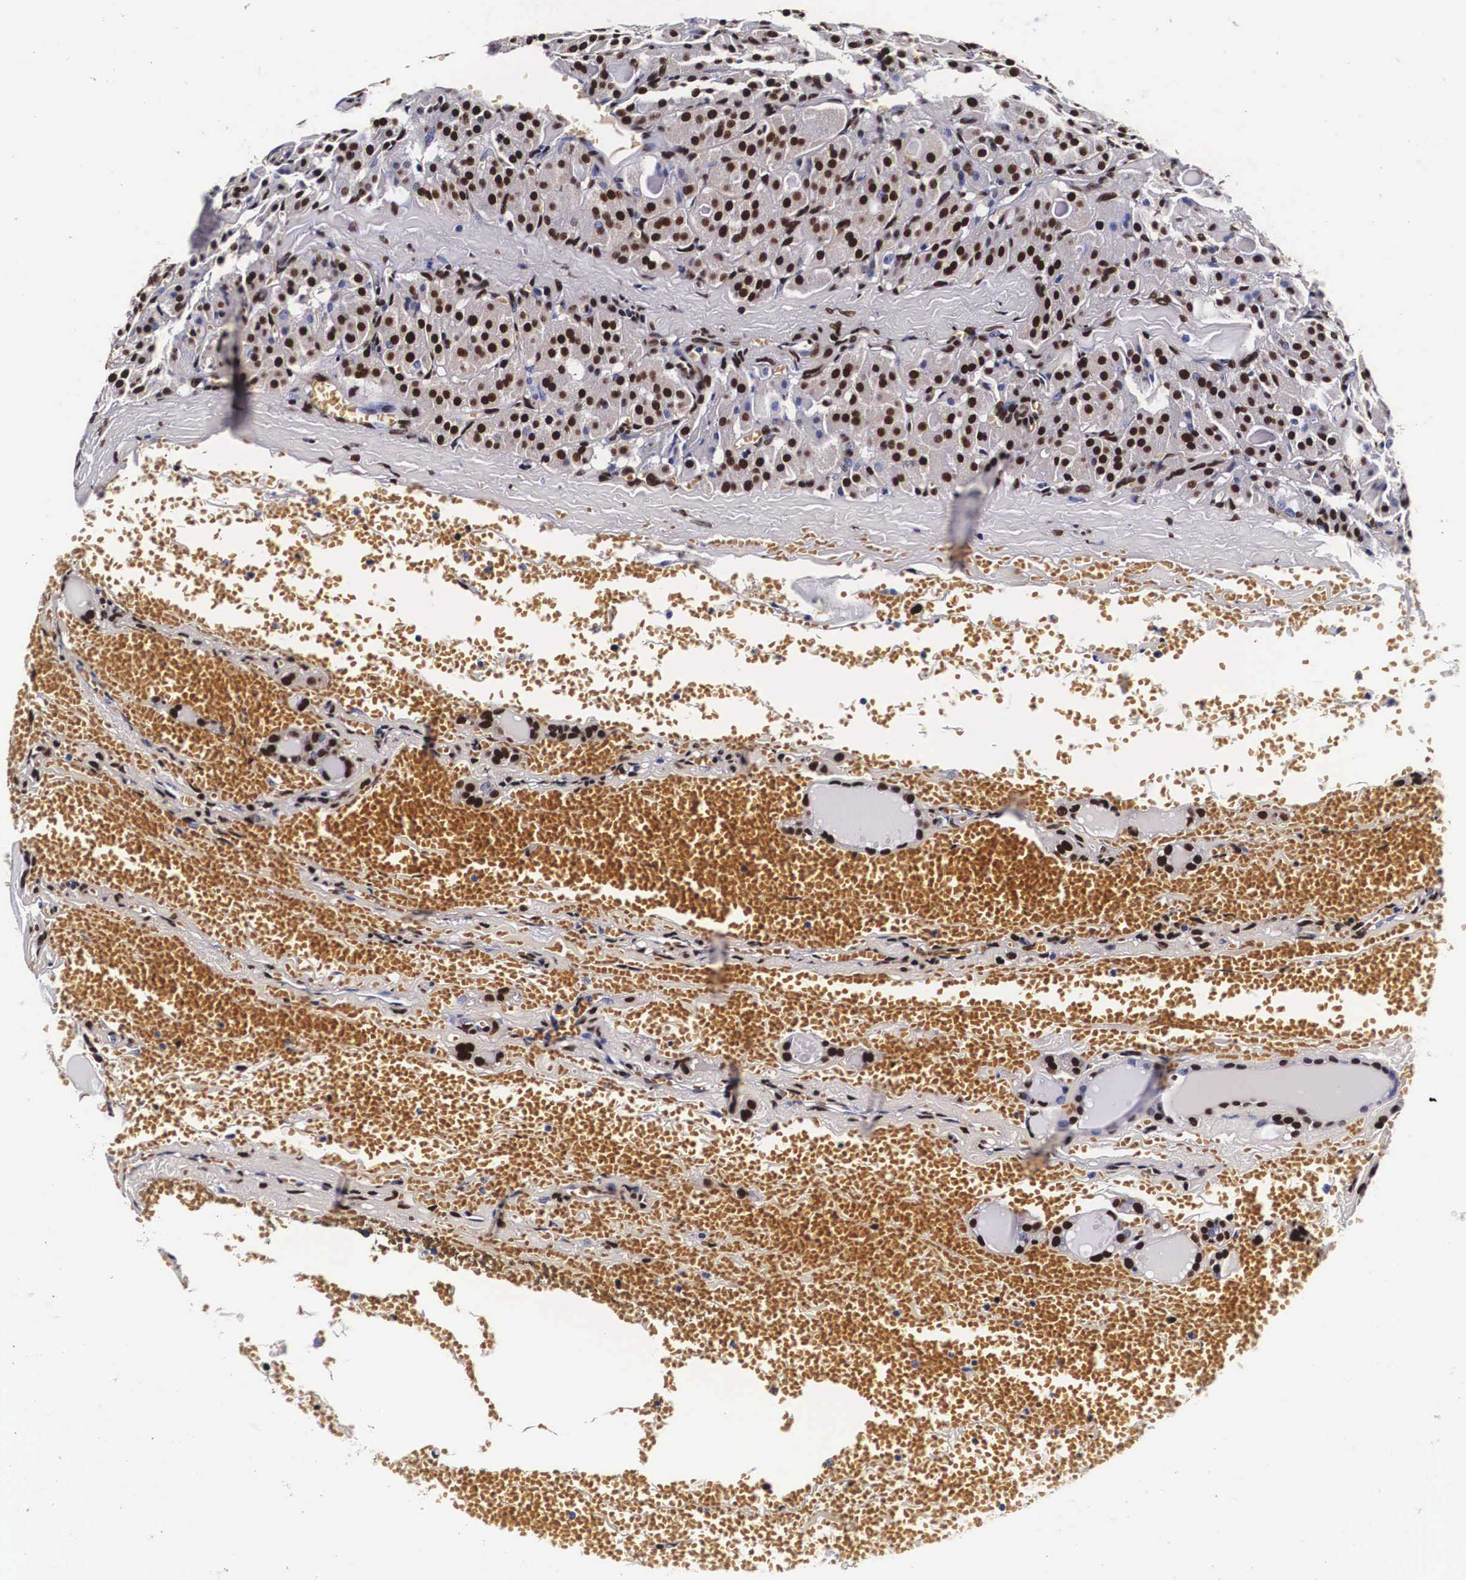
{"staining": {"intensity": "strong", "quantity": ">75%", "location": "cytoplasmic/membranous,nuclear"}, "tissue": "thyroid cancer", "cell_type": "Tumor cells", "image_type": "cancer", "snomed": [{"axis": "morphology", "description": "Carcinoma, NOS"}, {"axis": "topography", "description": "Thyroid gland"}], "caption": "A high-resolution micrograph shows immunohistochemistry (IHC) staining of thyroid cancer, which exhibits strong cytoplasmic/membranous and nuclear expression in about >75% of tumor cells. (DAB IHC, brown staining for protein, blue staining for nuclei).", "gene": "PABPN1", "patient": {"sex": "male", "age": 76}}